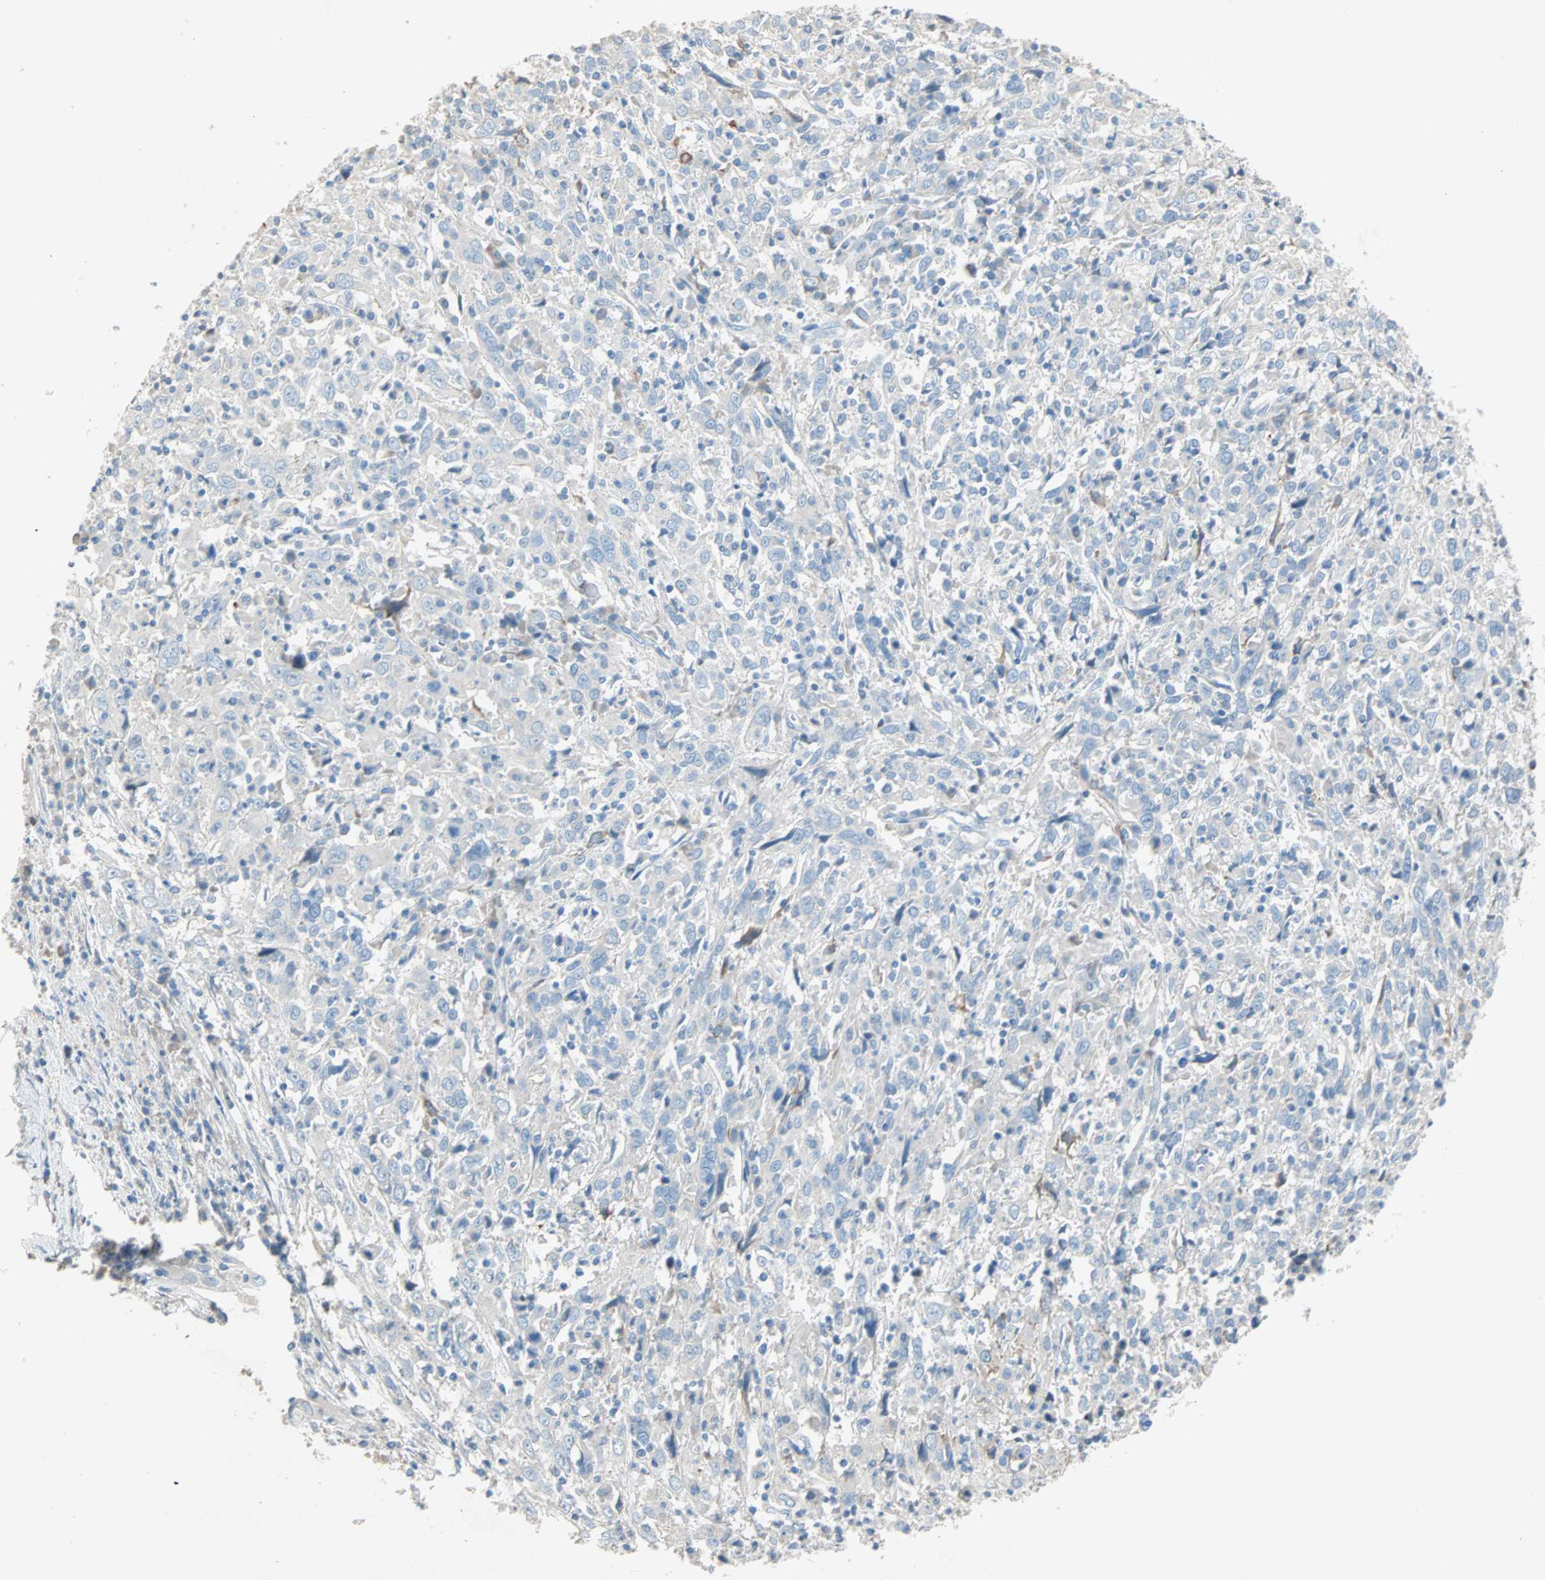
{"staining": {"intensity": "negative", "quantity": "none", "location": "none"}, "tissue": "cervical cancer", "cell_type": "Tumor cells", "image_type": "cancer", "snomed": [{"axis": "morphology", "description": "Squamous cell carcinoma, NOS"}, {"axis": "topography", "description": "Cervix"}], "caption": "Cervical cancer (squamous cell carcinoma) stained for a protein using immunohistochemistry reveals no staining tumor cells.", "gene": "ACVRL1", "patient": {"sex": "female", "age": 46}}